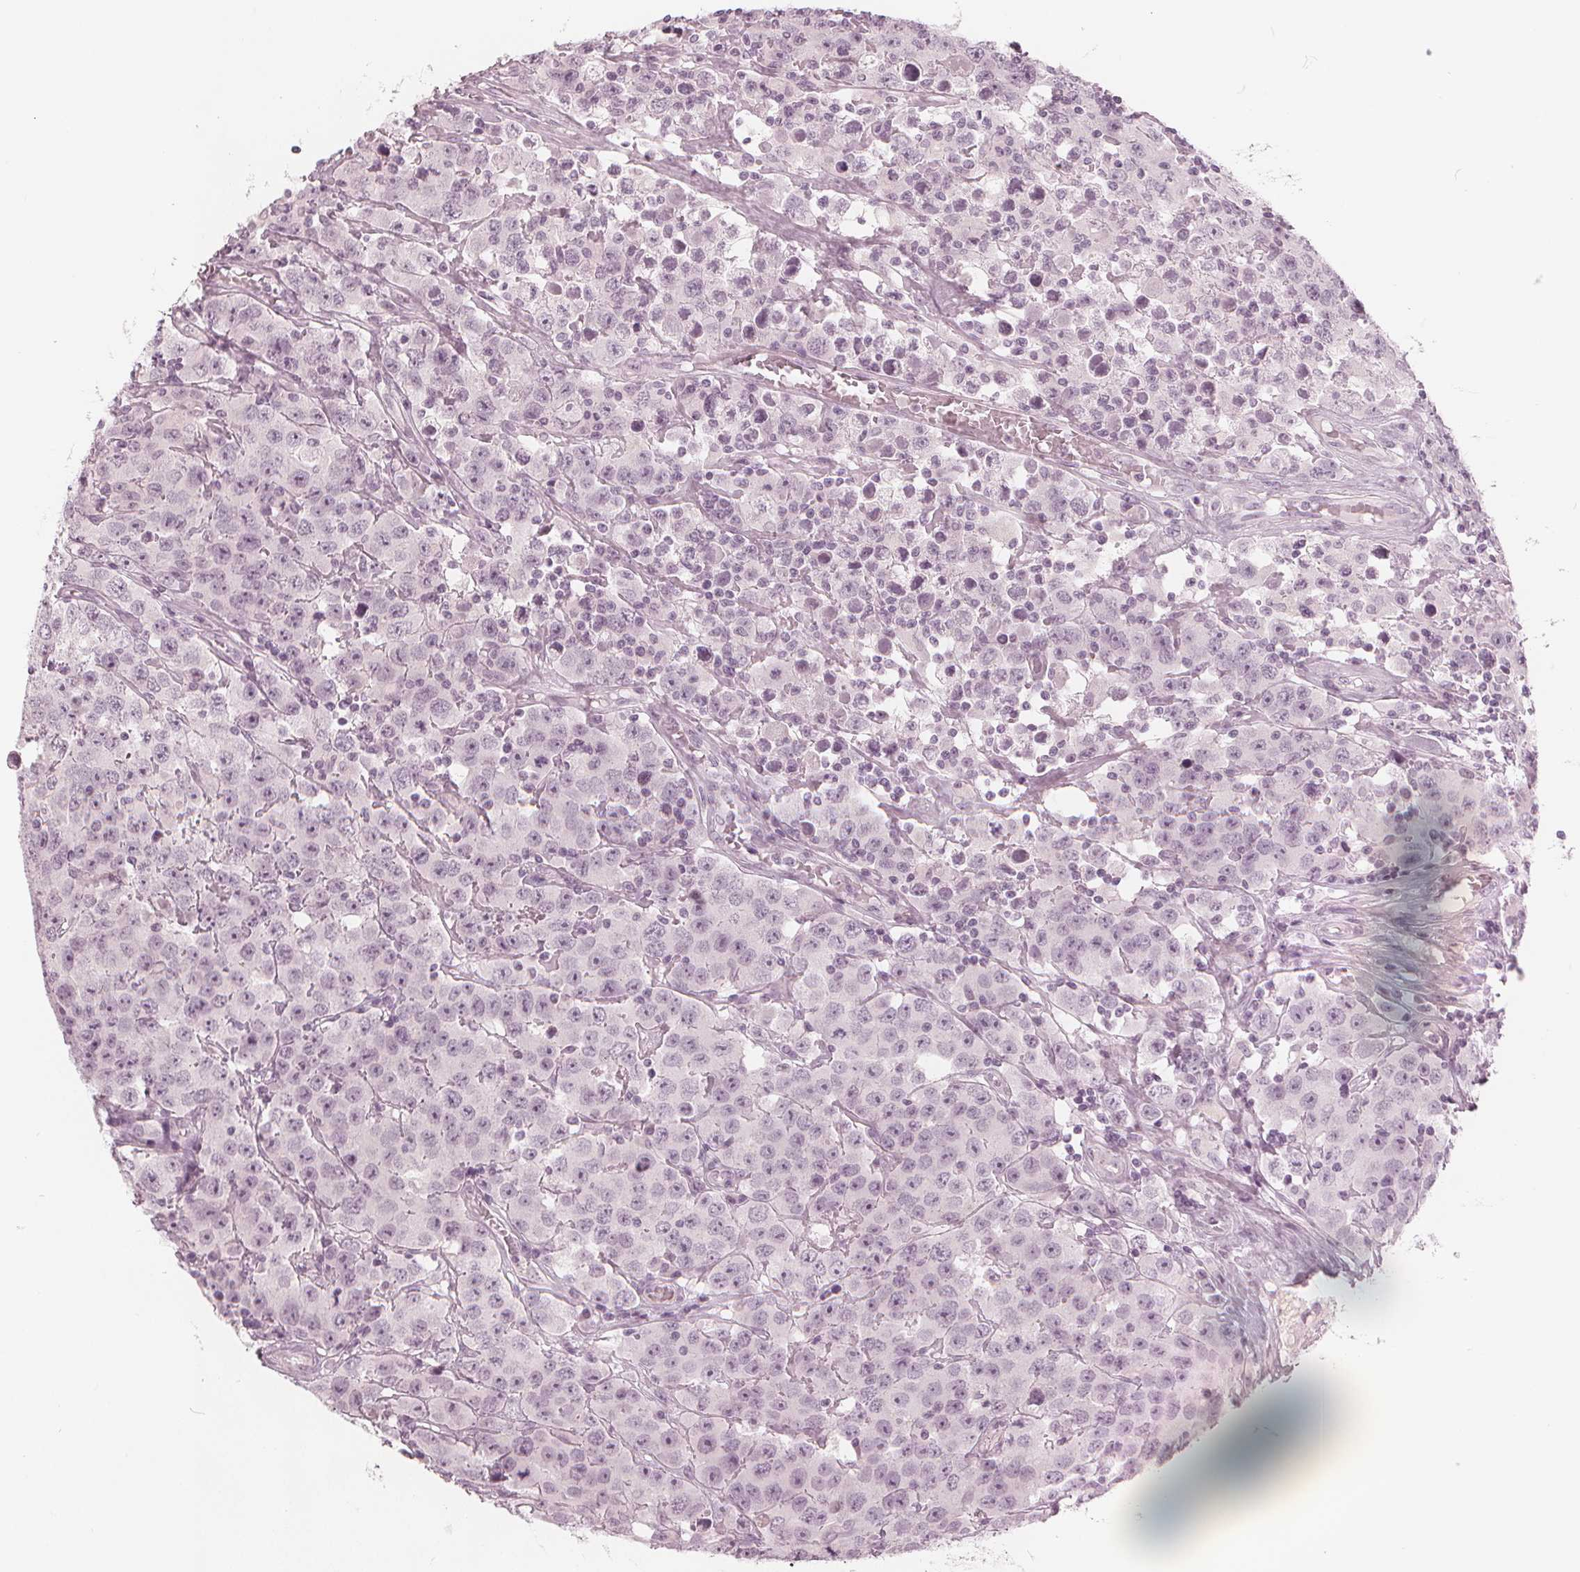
{"staining": {"intensity": "negative", "quantity": "none", "location": "none"}, "tissue": "testis cancer", "cell_type": "Tumor cells", "image_type": "cancer", "snomed": [{"axis": "morphology", "description": "Seminoma, NOS"}, {"axis": "topography", "description": "Testis"}], "caption": "Testis cancer (seminoma) was stained to show a protein in brown. There is no significant expression in tumor cells.", "gene": "PAEP", "patient": {"sex": "male", "age": 52}}